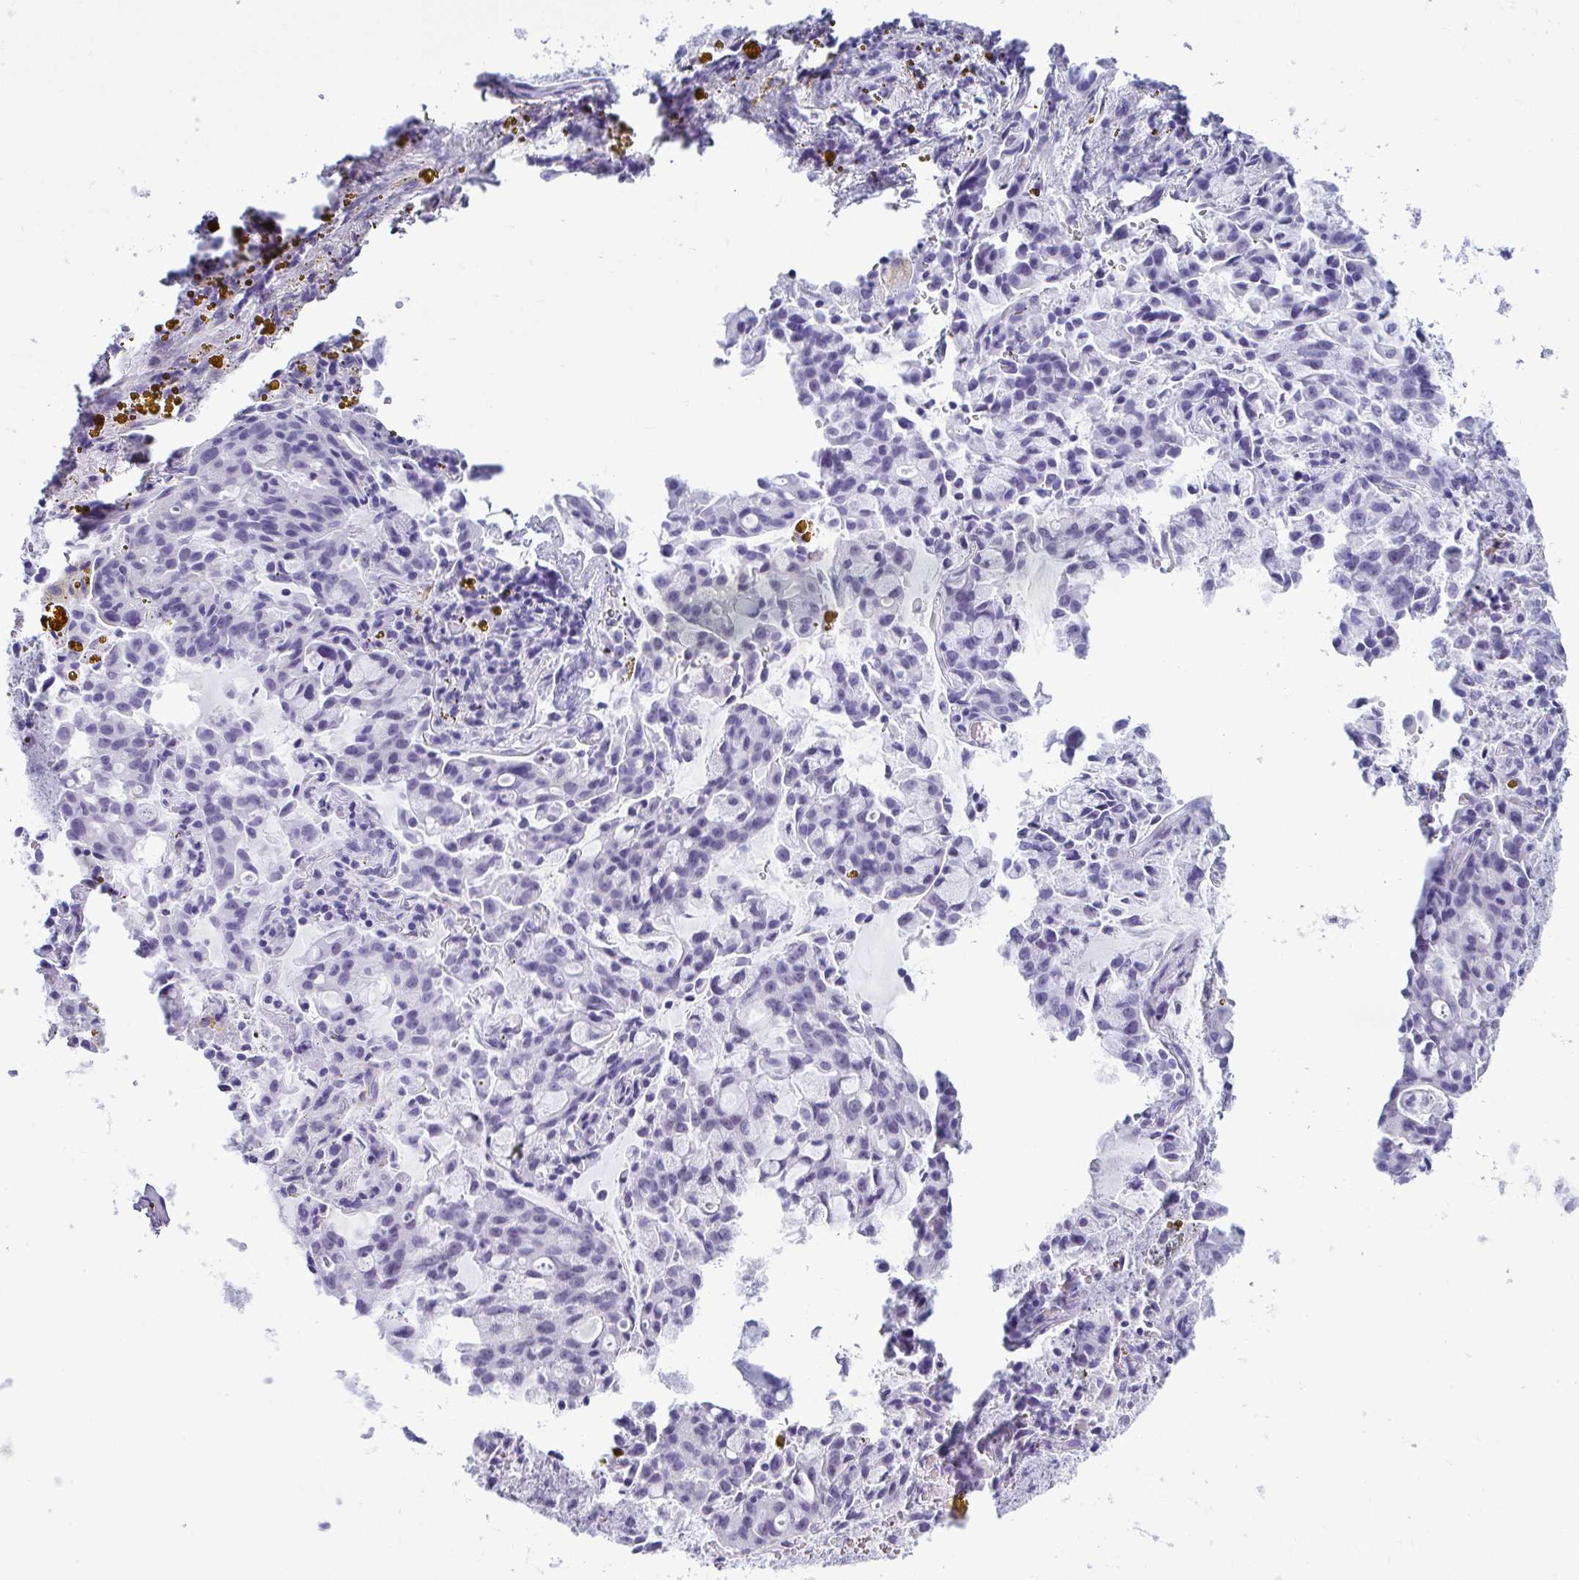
{"staining": {"intensity": "negative", "quantity": "none", "location": "none"}, "tissue": "lung cancer", "cell_type": "Tumor cells", "image_type": "cancer", "snomed": [{"axis": "morphology", "description": "Adenocarcinoma, NOS"}, {"axis": "topography", "description": "Lung"}], "caption": "A micrograph of lung adenocarcinoma stained for a protein shows no brown staining in tumor cells.", "gene": "CLGN", "patient": {"sex": "female", "age": 44}}